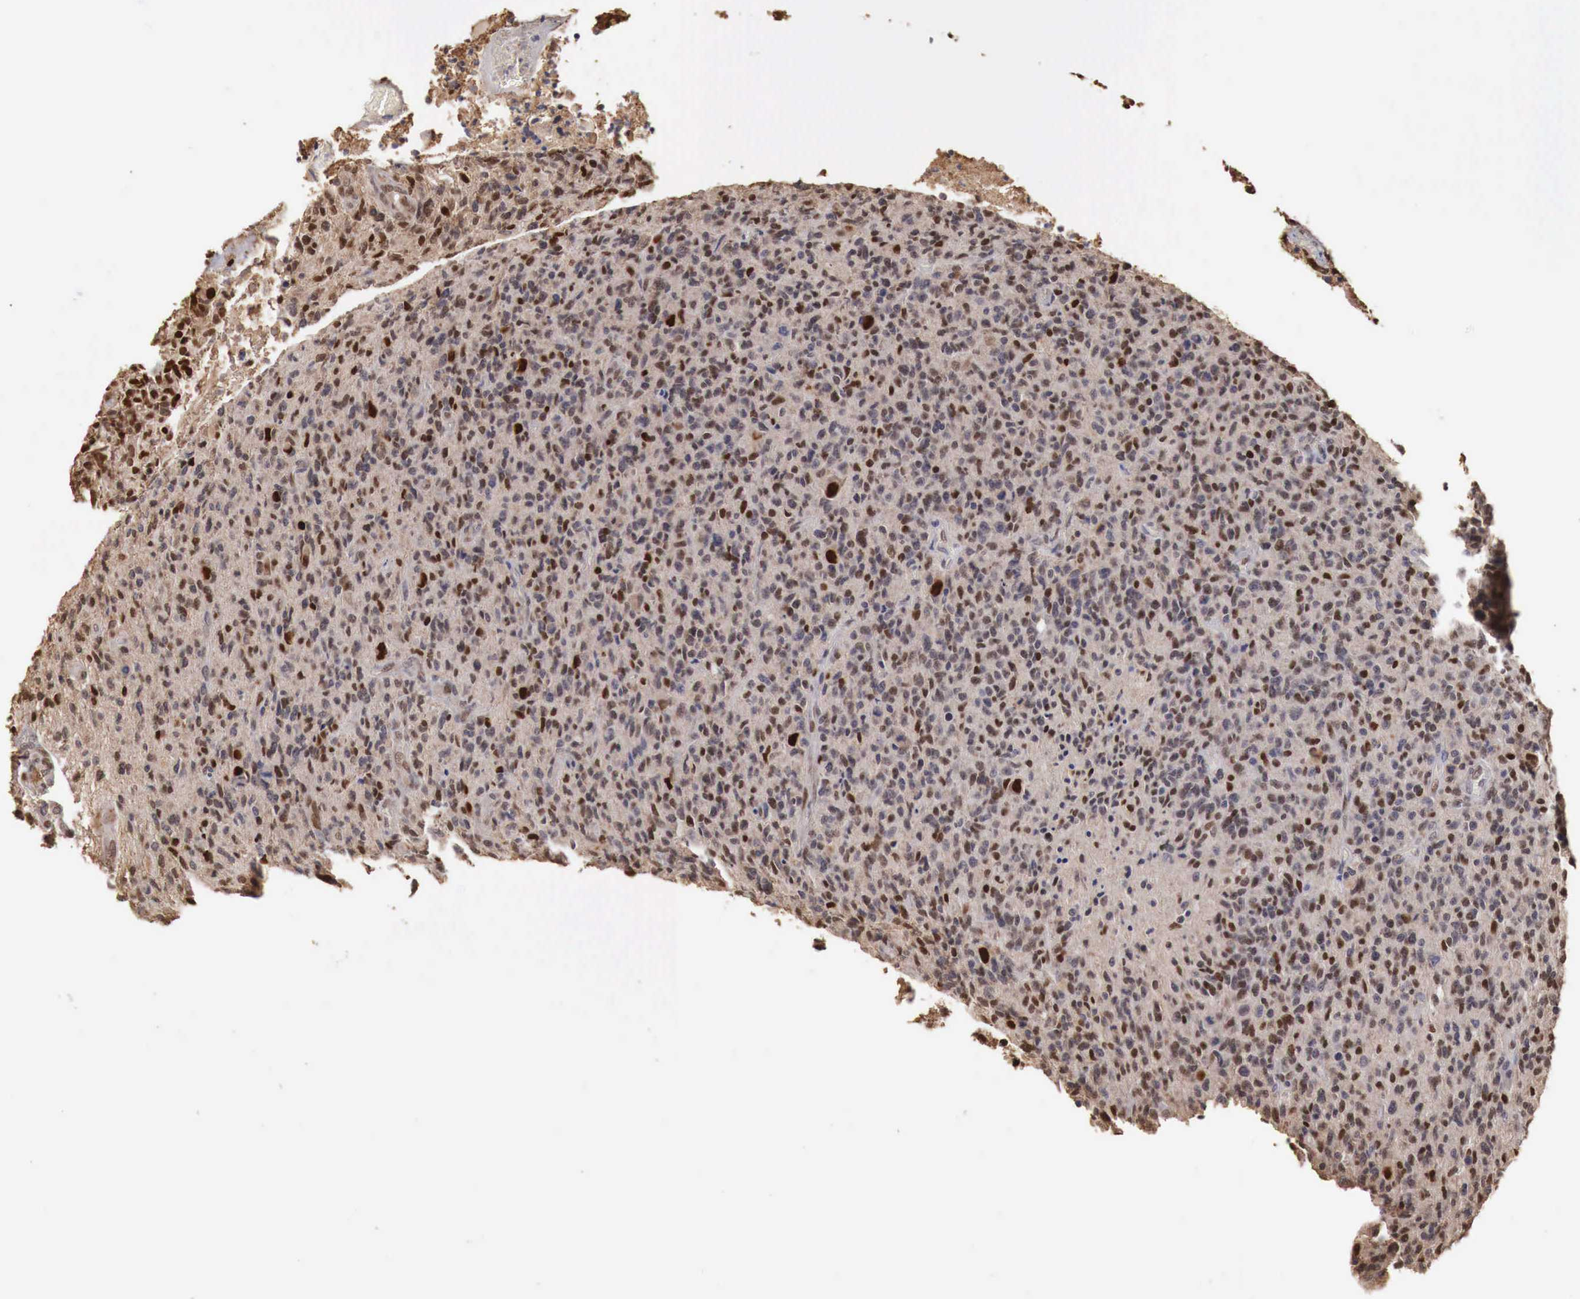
{"staining": {"intensity": "strong", "quantity": "25%-75%", "location": "nuclear"}, "tissue": "glioma", "cell_type": "Tumor cells", "image_type": "cancer", "snomed": [{"axis": "morphology", "description": "Glioma, malignant, High grade"}, {"axis": "topography", "description": "Brain"}], "caption": "Strong nuclear positivity for a protein is identified in about 25%-75% of tumor cells of glioma using immunohistochemistry.", "gene": "KHDRBS2", "patient": {"sex": "male", "age": 36}}